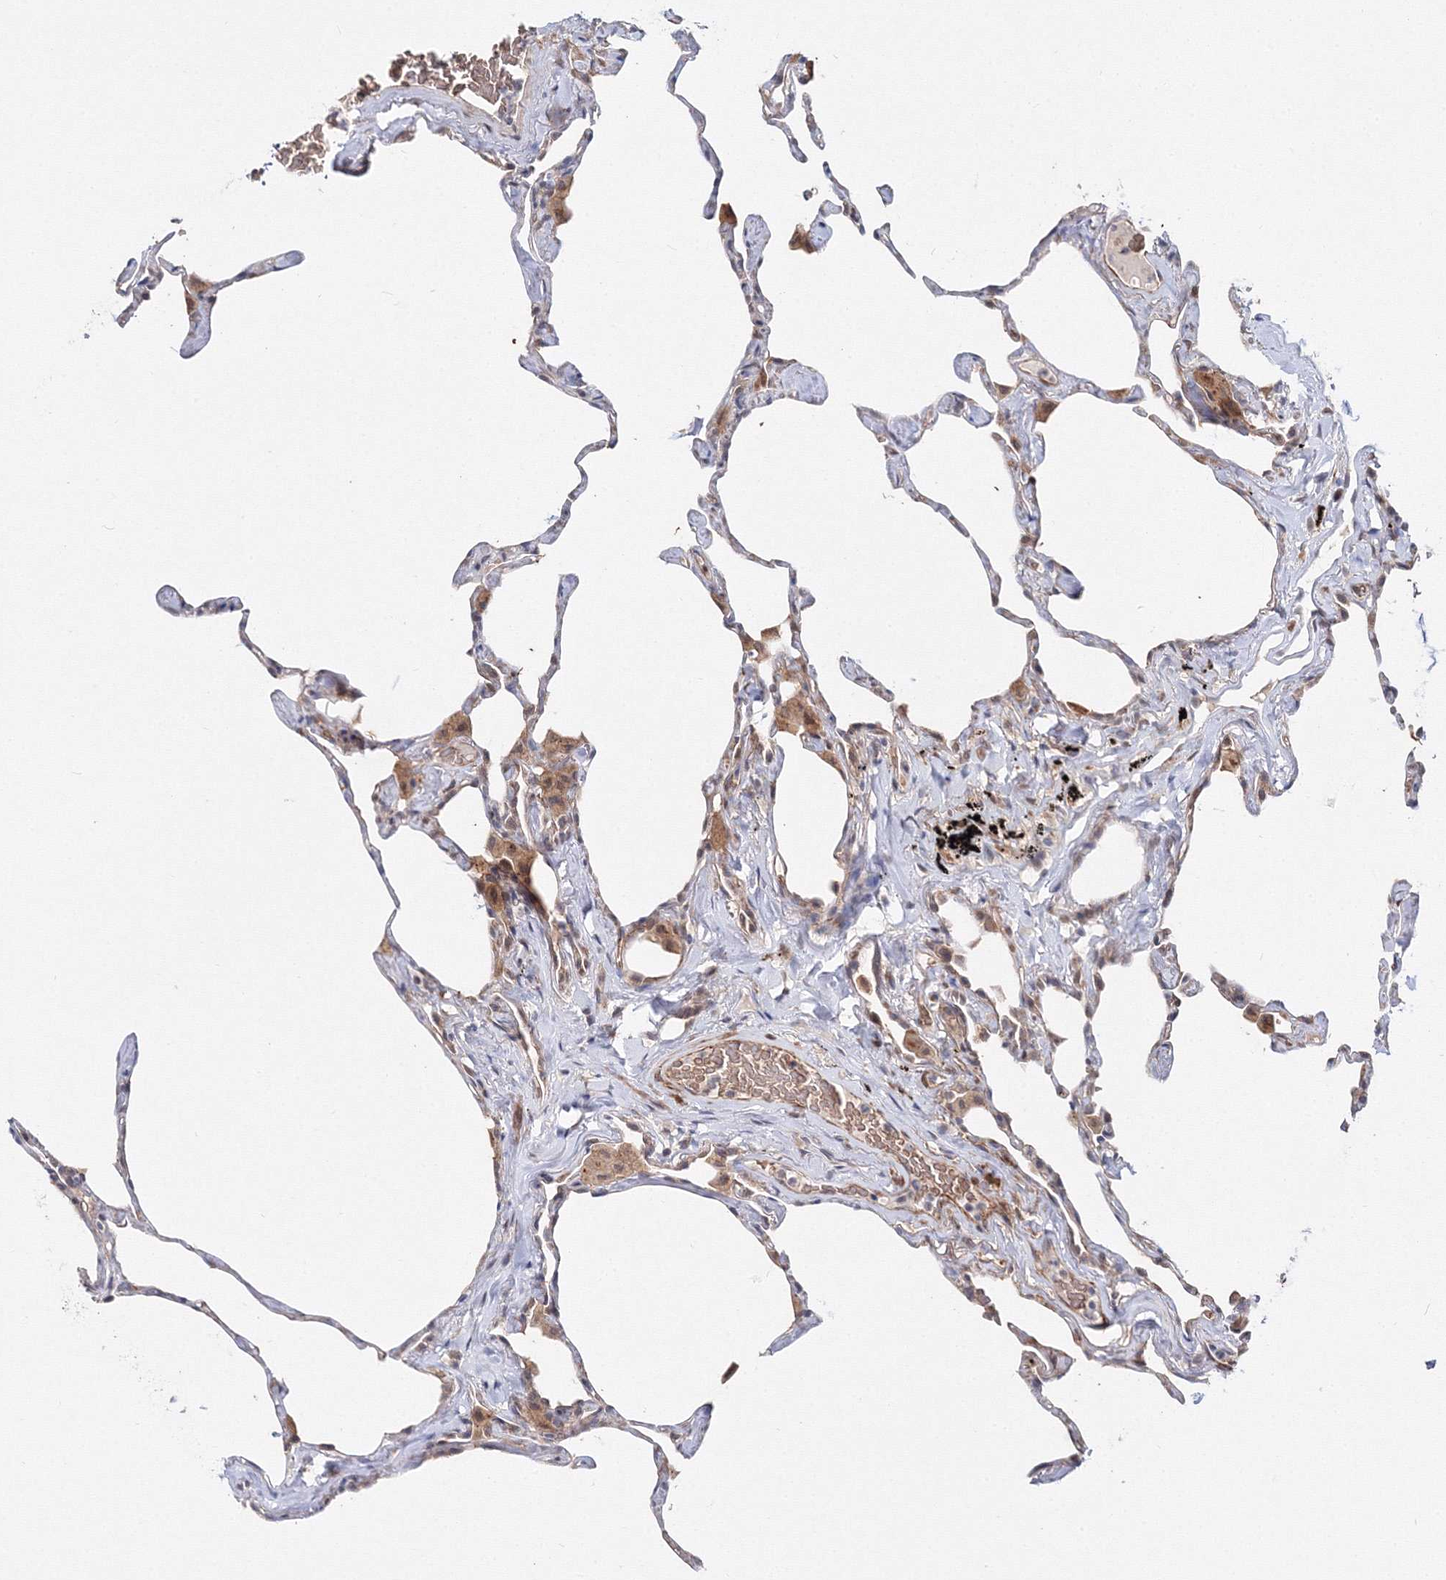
{"staining": {"intensity": "weak", "quantity": "<25%", "location": "cytoplasmic/membranous"}, "tissue": "lung", "cell_type": "Alveolar cells", "image_type": "normal", "snomed": [{"axis": "morphology", "description": "Normal tissue, NOS"}, {"axis": "topography", "description": "Lung"}], "caption": "The immunohistochemistry micrograph has no significant positivity in alveolar cells of lung.", "gene": "C11orf52", "patient": {"sex": "male", "age": 65}}